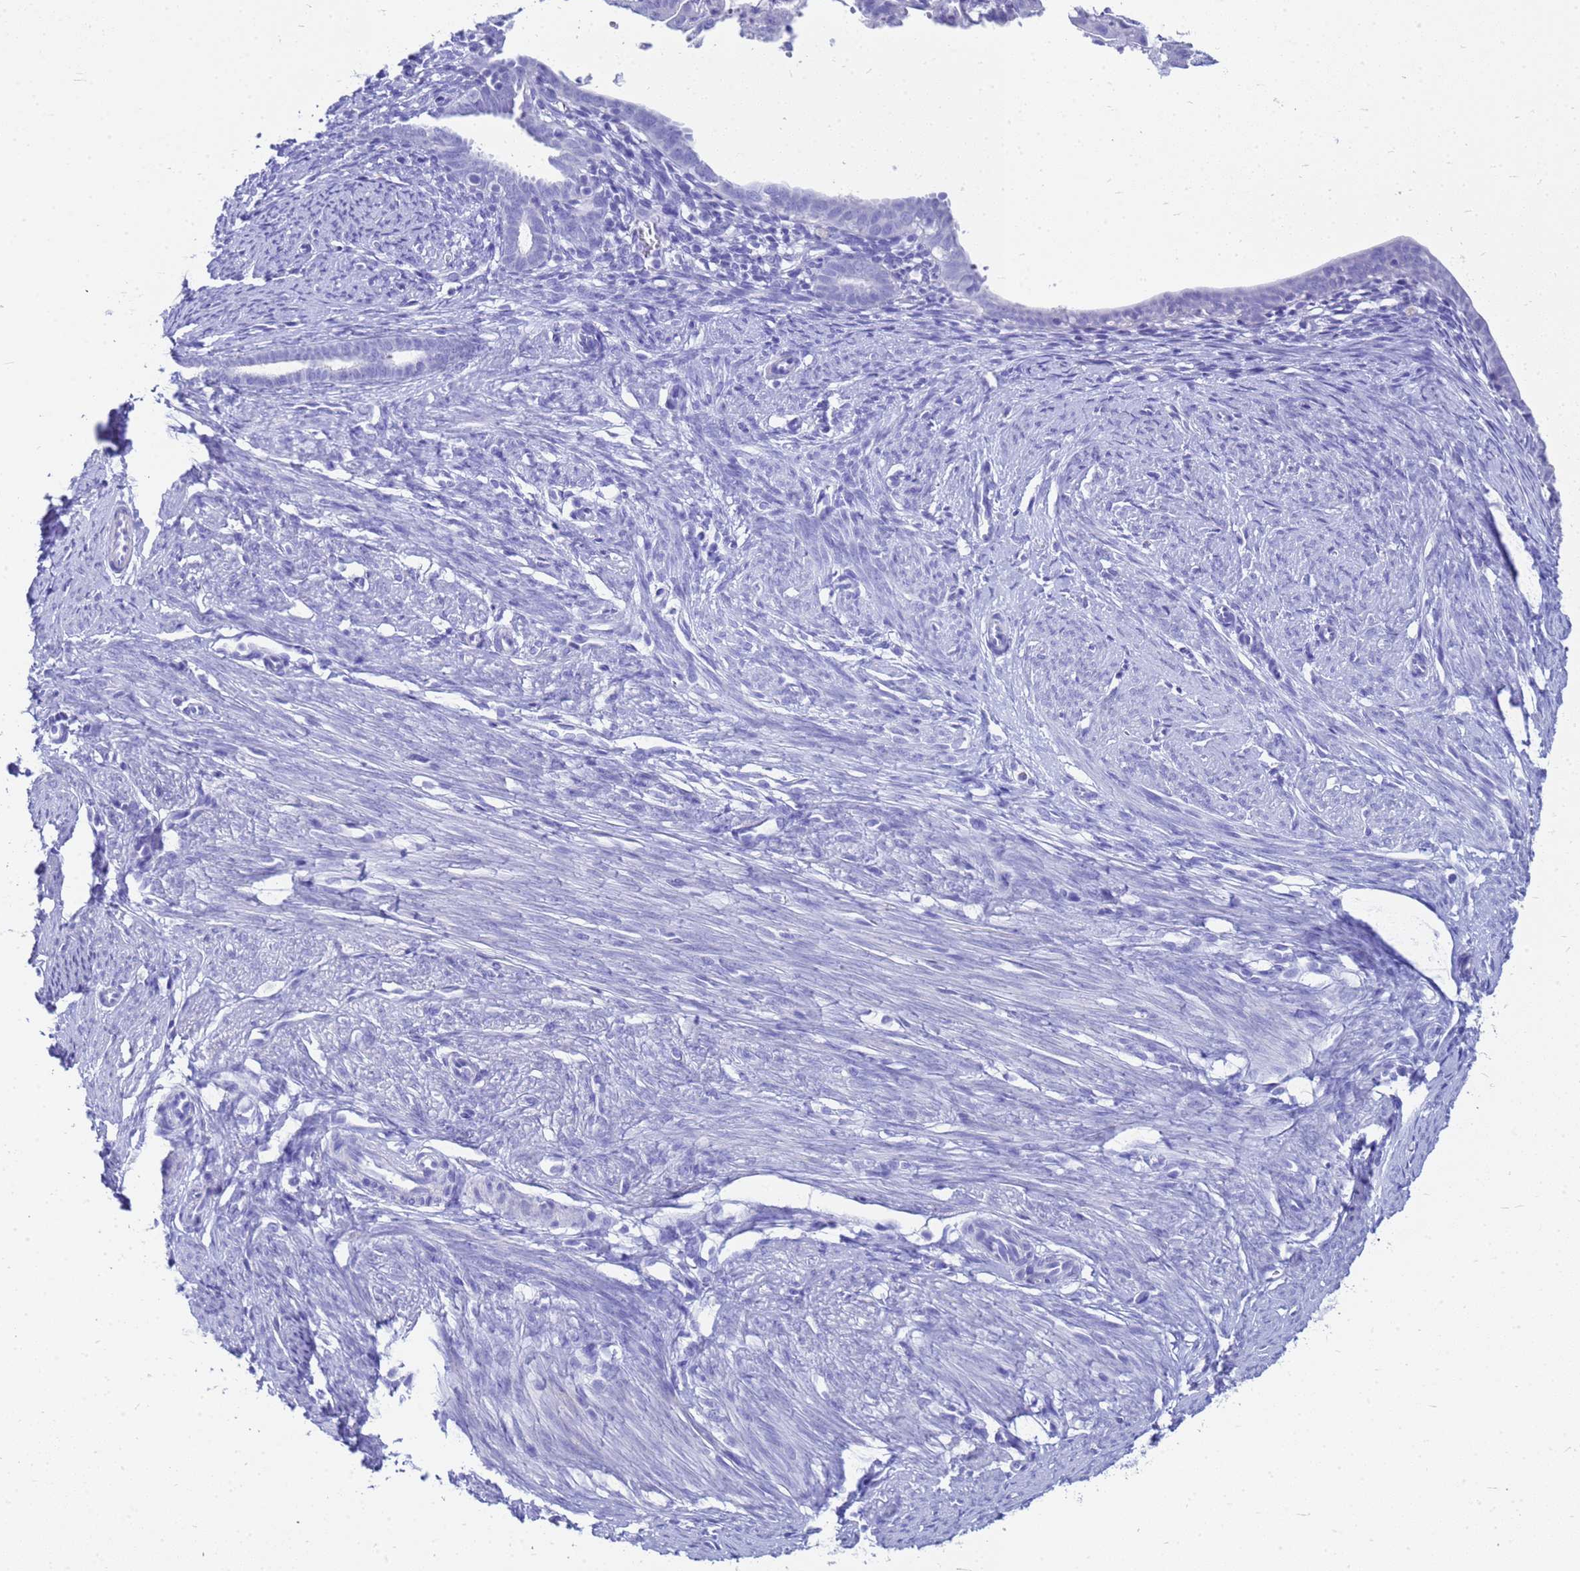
{"staining": {"intensity": "negative", "quantity": "none", "location": "none"}, "tissue": "endometrial cancer", "cell_type": "Tumor cells", "image_type": "cancer", "snomed": [{"axis": "morphology", "description": "Adenocarcinoma, NOS"}, {"axis": "topography", "description": "Endometrium"}], "caption": "This photomicrograph is of endometrial adenocarcinoma stained with immunohistochemistry (IHC) to label a protein in brown with the nuclei are counter-stained blue. There is no expression in tumor cells.", "gene": "CKB", "patient": {"sex": "female", "age": 51}}